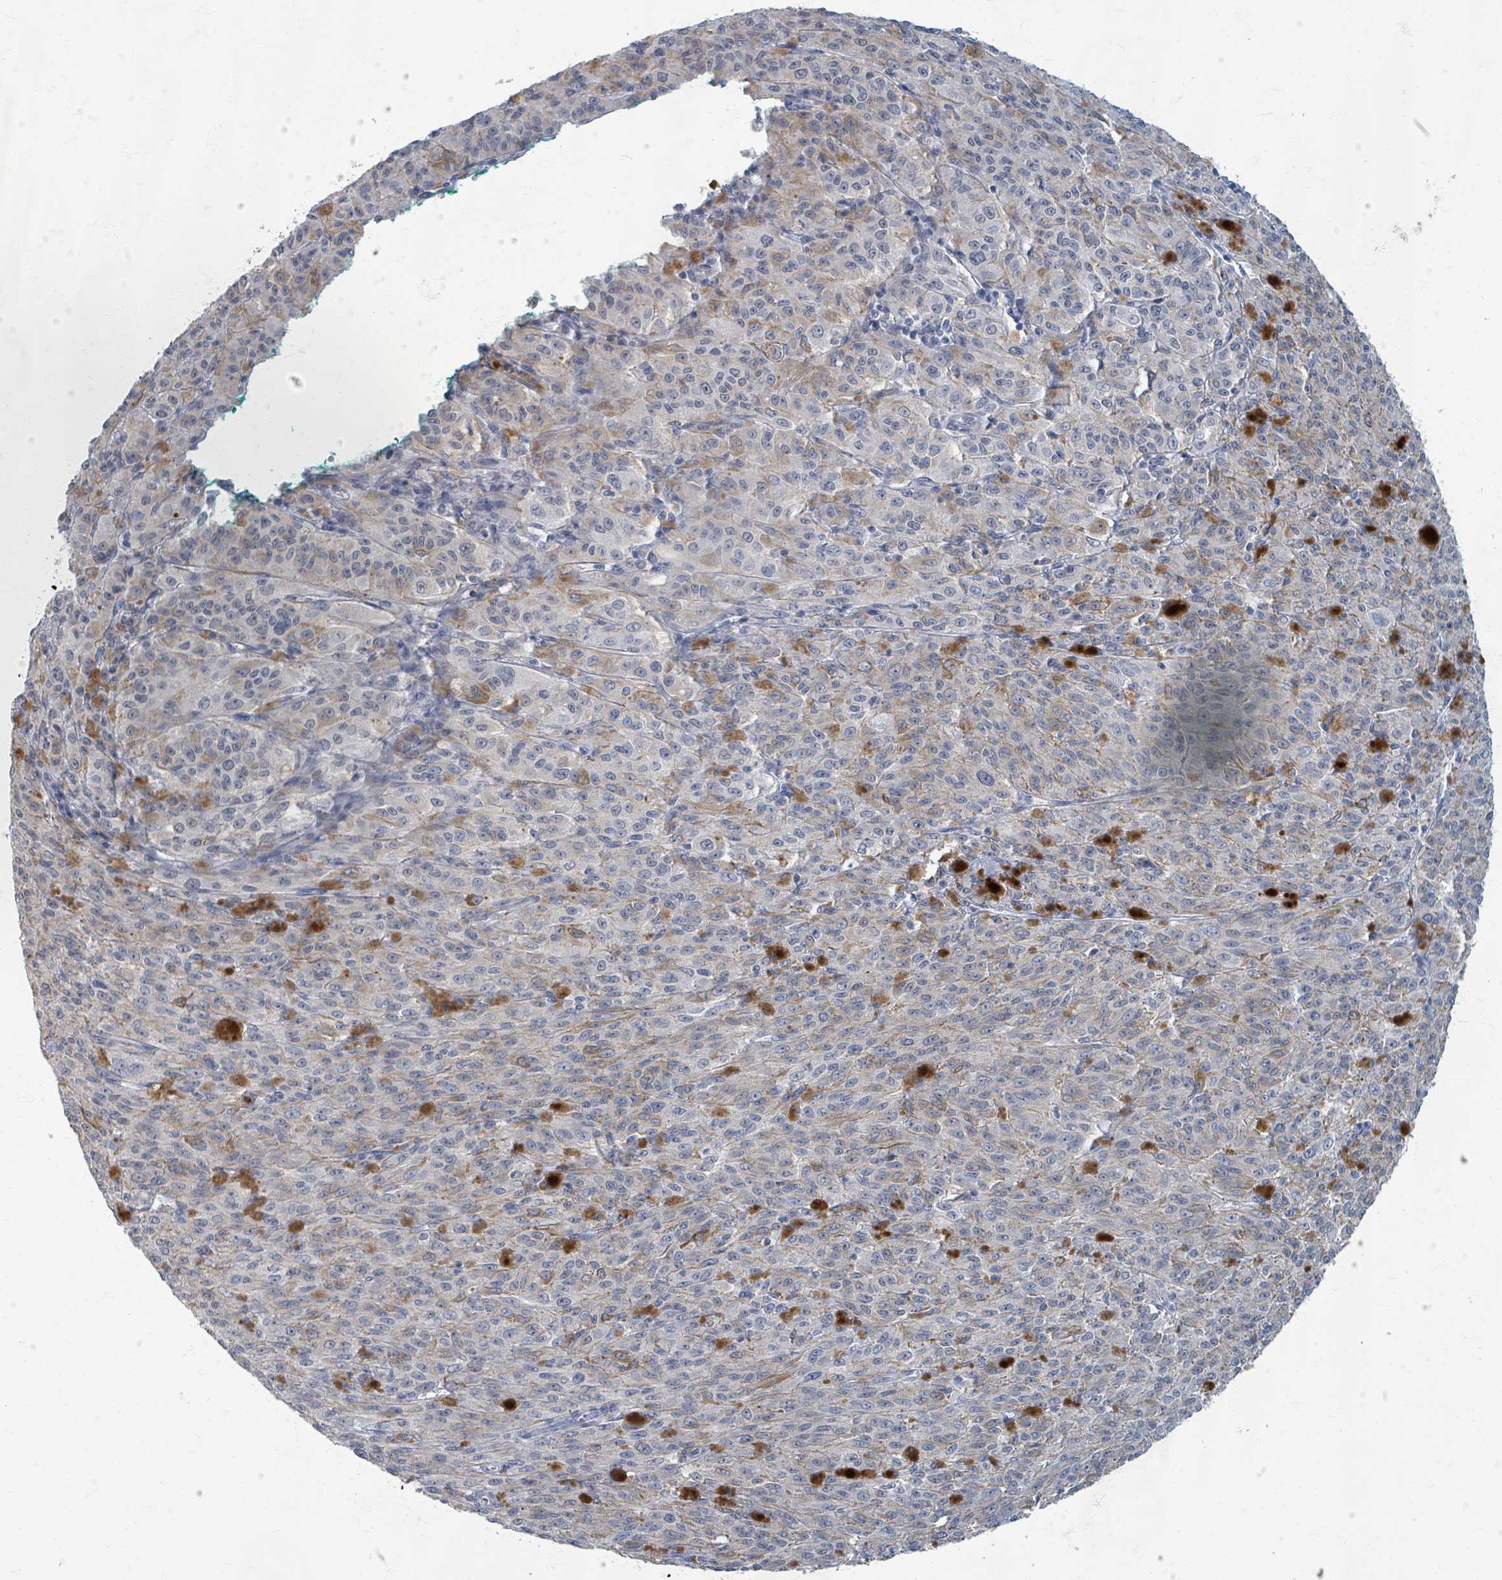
{"staining": {"intensity": "weak", "quantity": "<25%", "location": "cytoplasmic/membranous"}, "tissue": "melanoma", "cell_type": "Tumor cells", "image_type": "cancer", "snomed": [{"axis": "morphology", "description": "Malignant melanoma, NOS"}, {"axis": "topography", "description": "Skin"}], "caption": "Tumor cells show no significant expression in malignant melanoma.", "gene": "WNT11", "patient": {"sex": "female", "age": 52}}